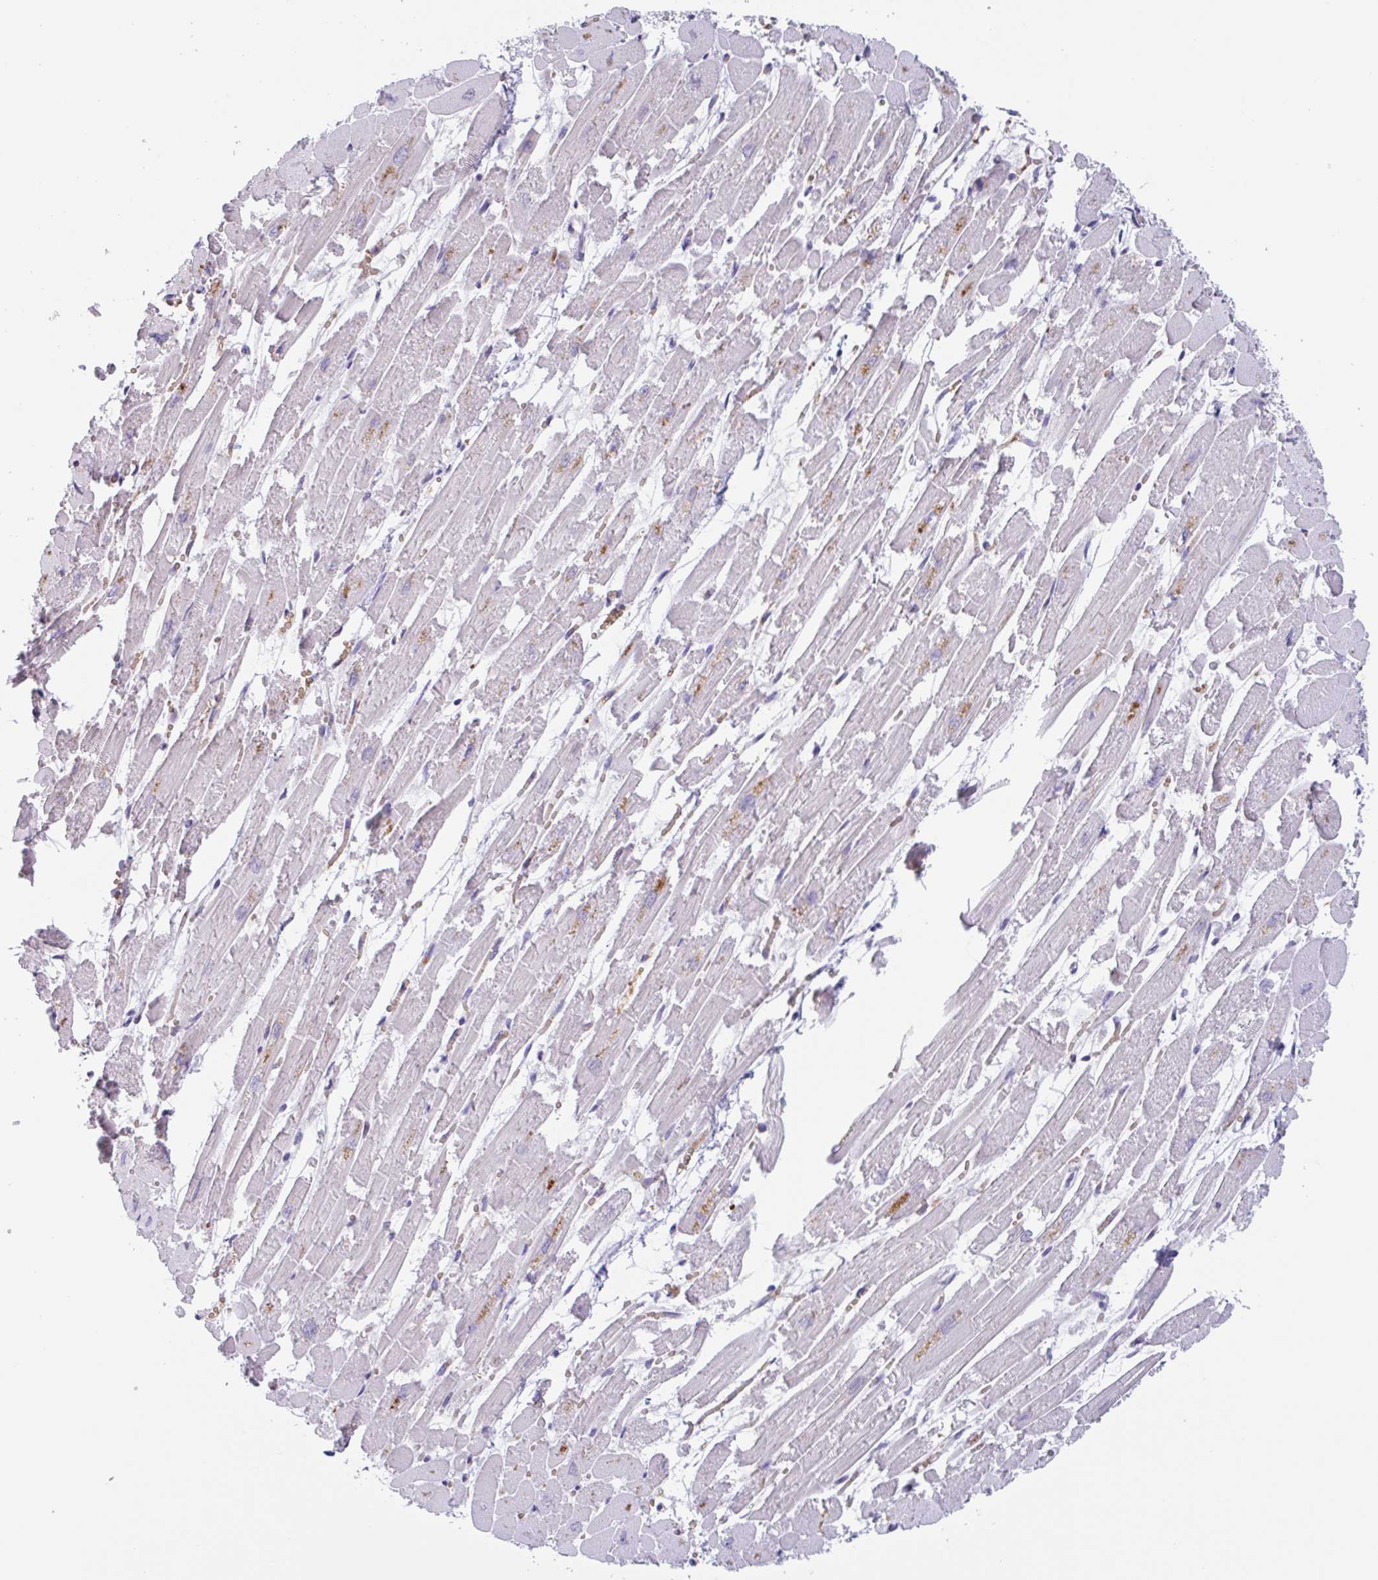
{"staining": {"intensity": "moderate", "quantity": "25%-75%", "location": "cytoplasmic/membranous"}, "tissue": "heart muscle", "cell_type": "Cardiomyocytes", "image_type": "normal", "snomed": [{"axis": "morphology", "description": "Normal tissue, NOS"}, {"axis": "topography", "description": "Heart"}], "caption": "A brown stain highlights moderate cytoplasmic/membranous expression of a protein in cardiomyocytes of unremarkable human heart muscle. (Brightfield microscopy of DAB IHC at high magnification).", "gene": "RHAG", "patient": {"sex": "female", "age": 52}}